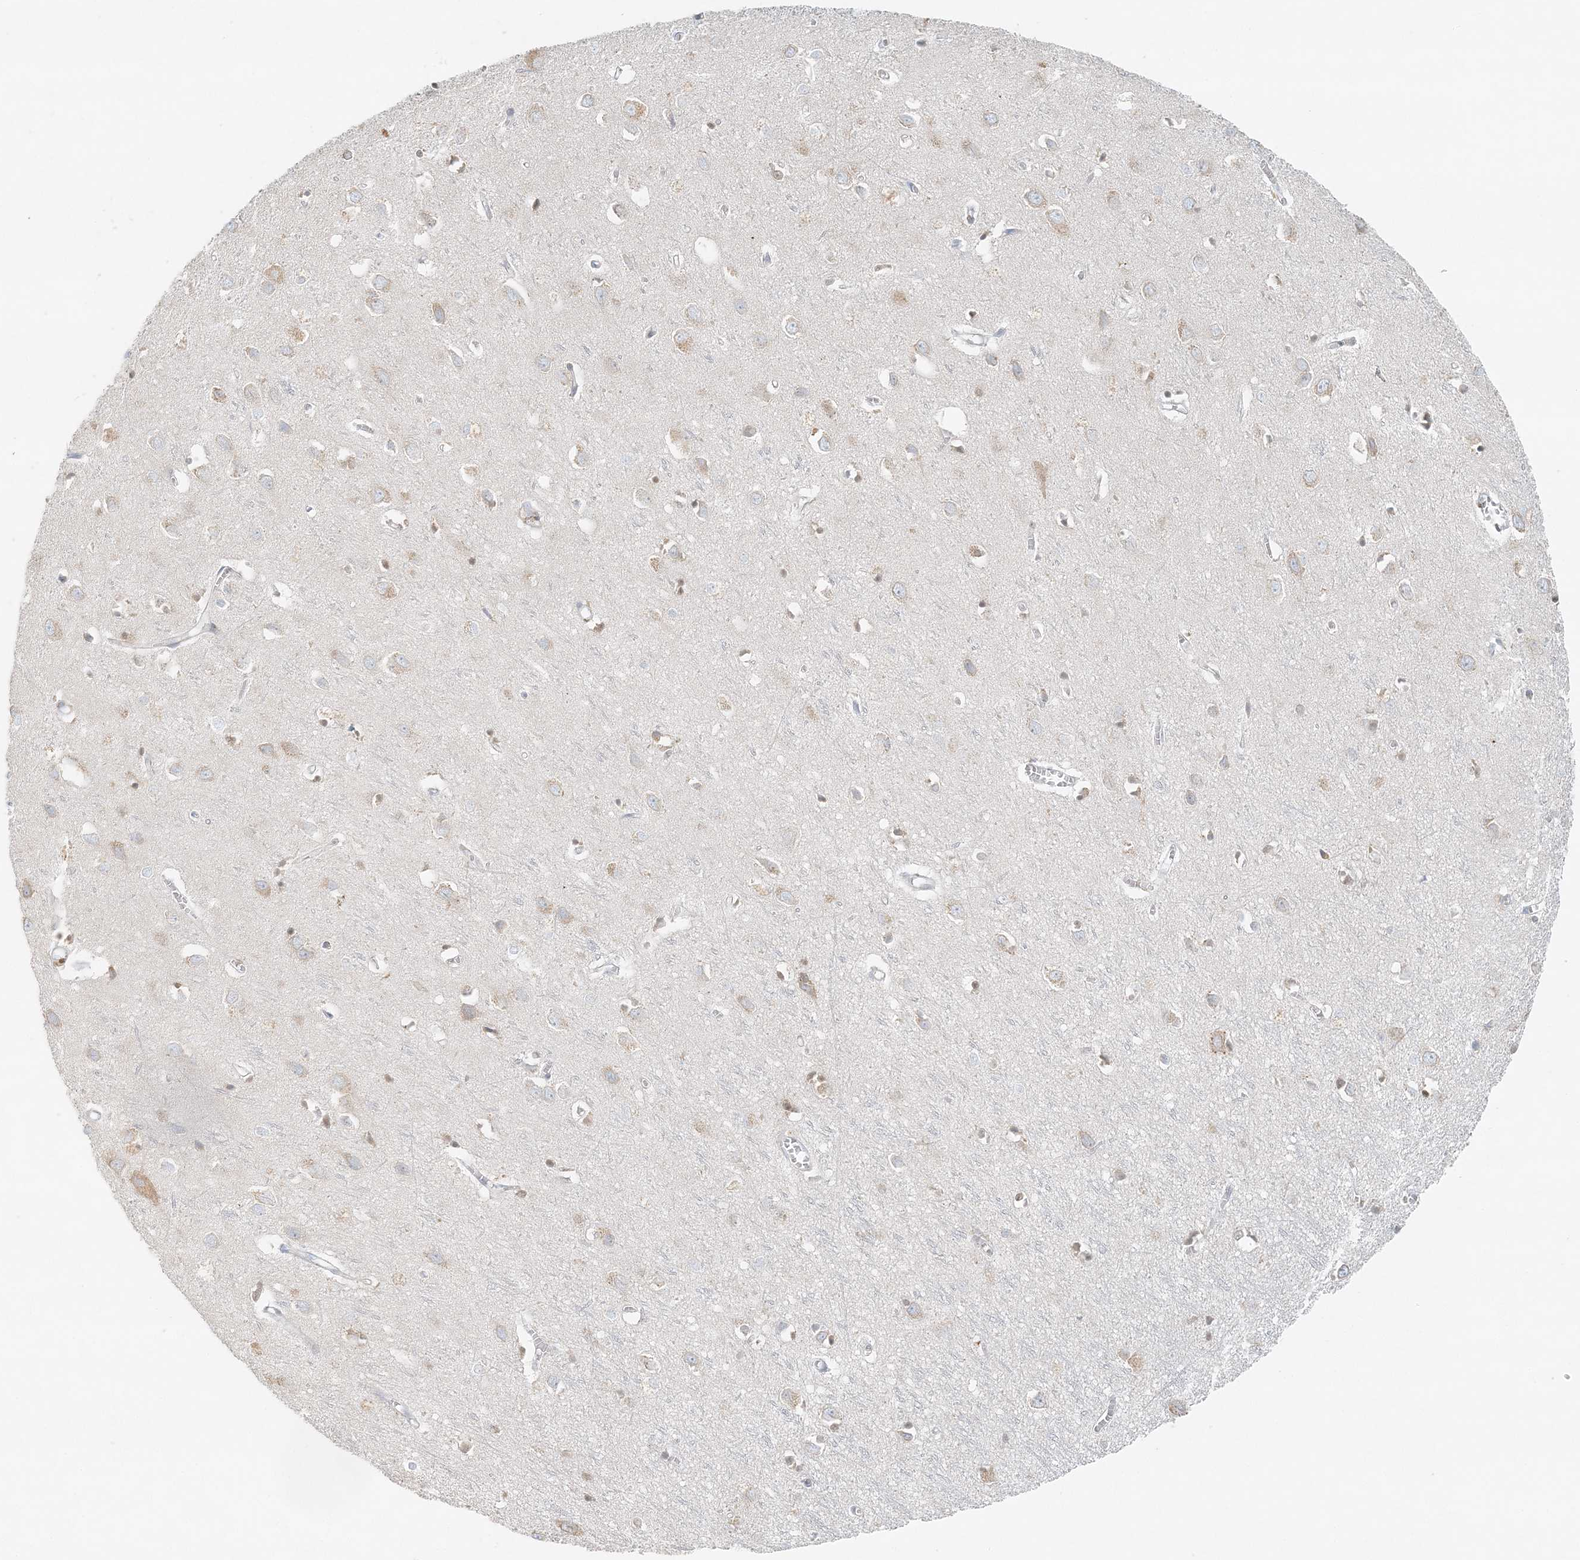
{"staining": {"intensity": "negative", "quantity": "none", "location": "none"}, "tissue": "cerebral cortex", "cell_type": "Endothelial cells", "image_type": "normal", "snomed": [{"axis": "morphology", "description": "Normal tissue, NOS"}, {"axis": "topography", "description": "Cerebral cortex"}], "caption": "This is a histopathology image of immunohistochemistry staining of normal cerebral cortex, which shows no positivity in endothelial cells.", "gene": "STK11IP", "patient": {"sex": "female", "age": 64}}